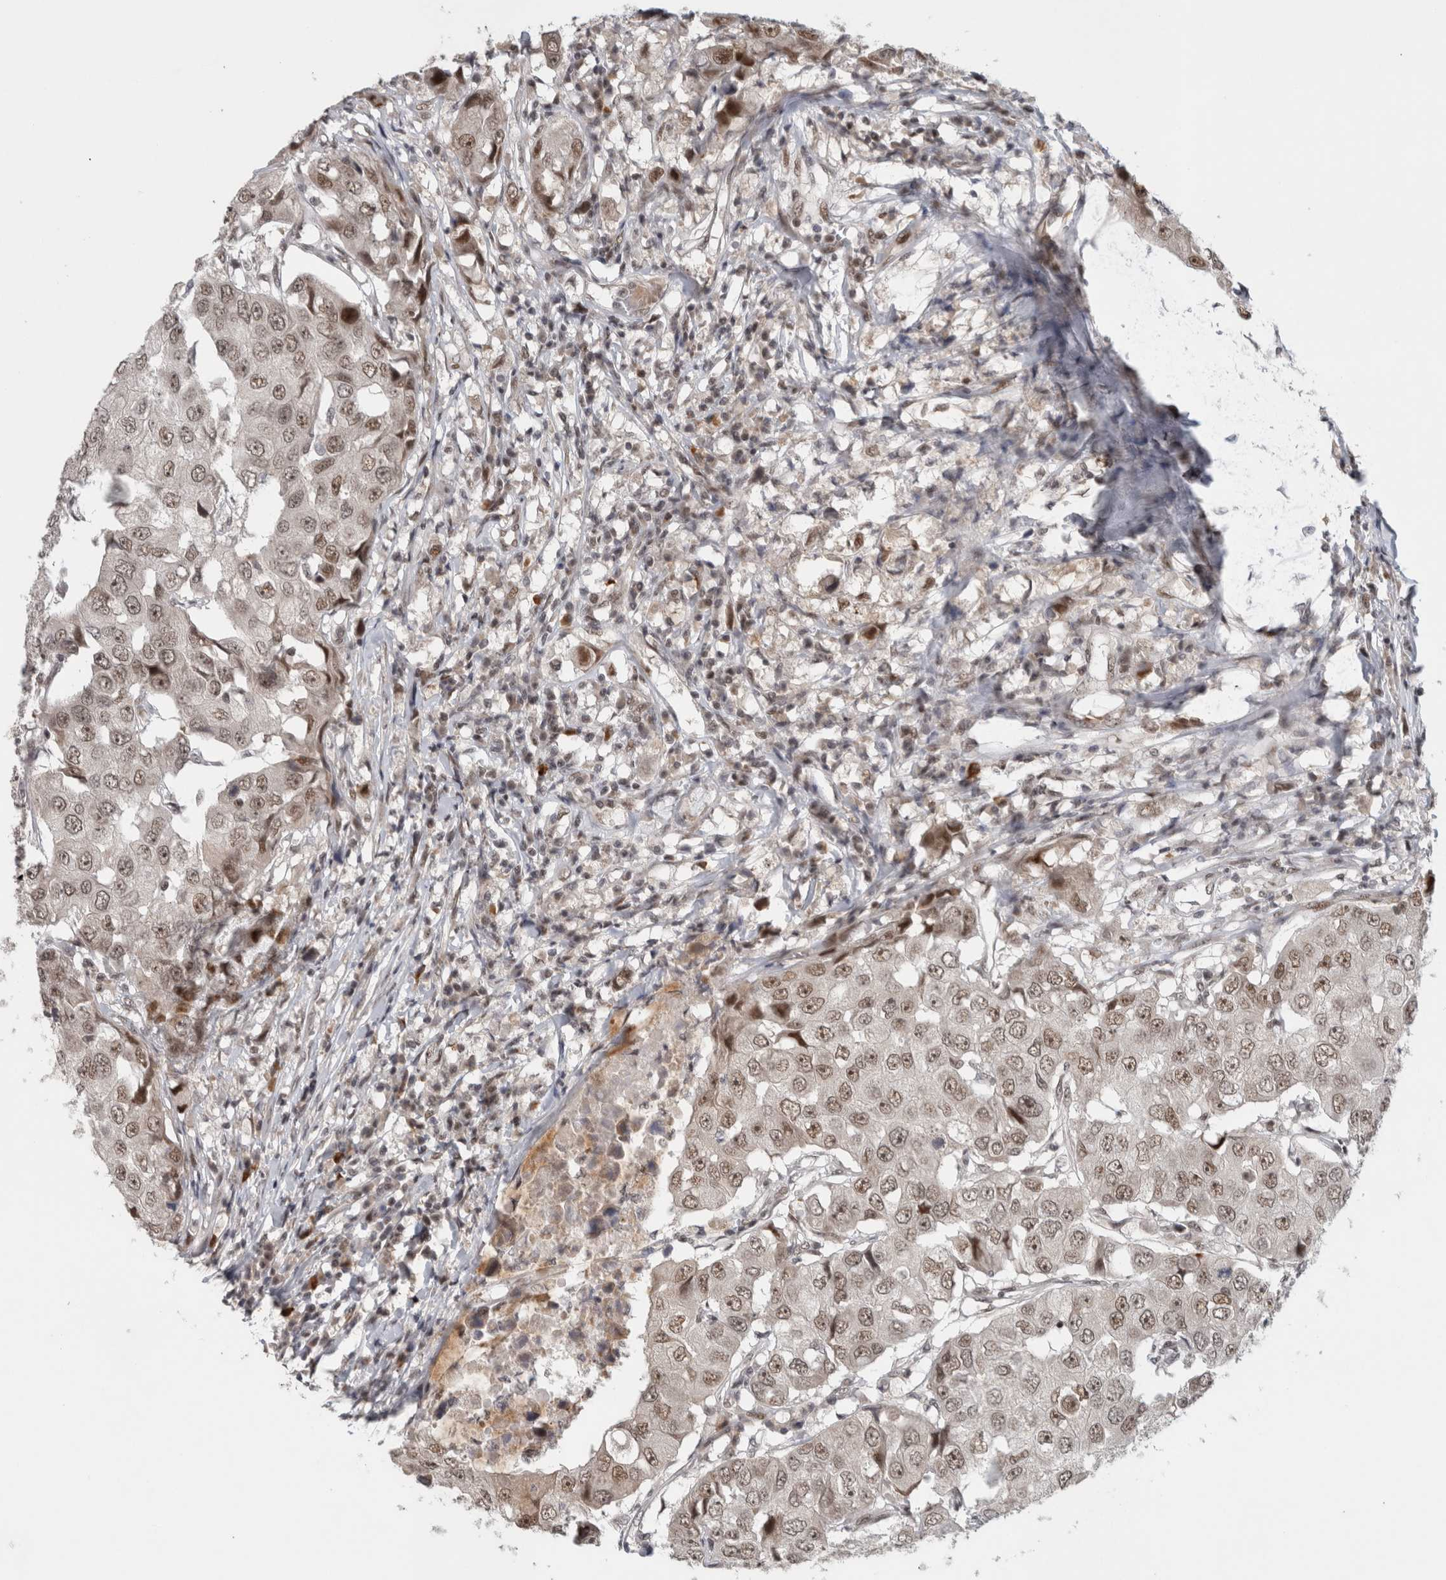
{"staining": {"intensity": "weak", "quantity": ">75%", "location": "nuclear"}, "tissue": "breast cancer", "cell_type": "Tumor cells", "image_type": "cancer", "snomed": [{"axis": "morphology", "description": "Duct carcinoma"}, {"axis": "topography", "description": "Breast"}], "caption": "Brown immunohistochemical staining in human breast cancer (infiltrating ductal carcinoma) shows weak nuclear positivity in about >75% of tumor cells.", "gene": "HESX1", "patient": {"sex": "female", "age": 27}}